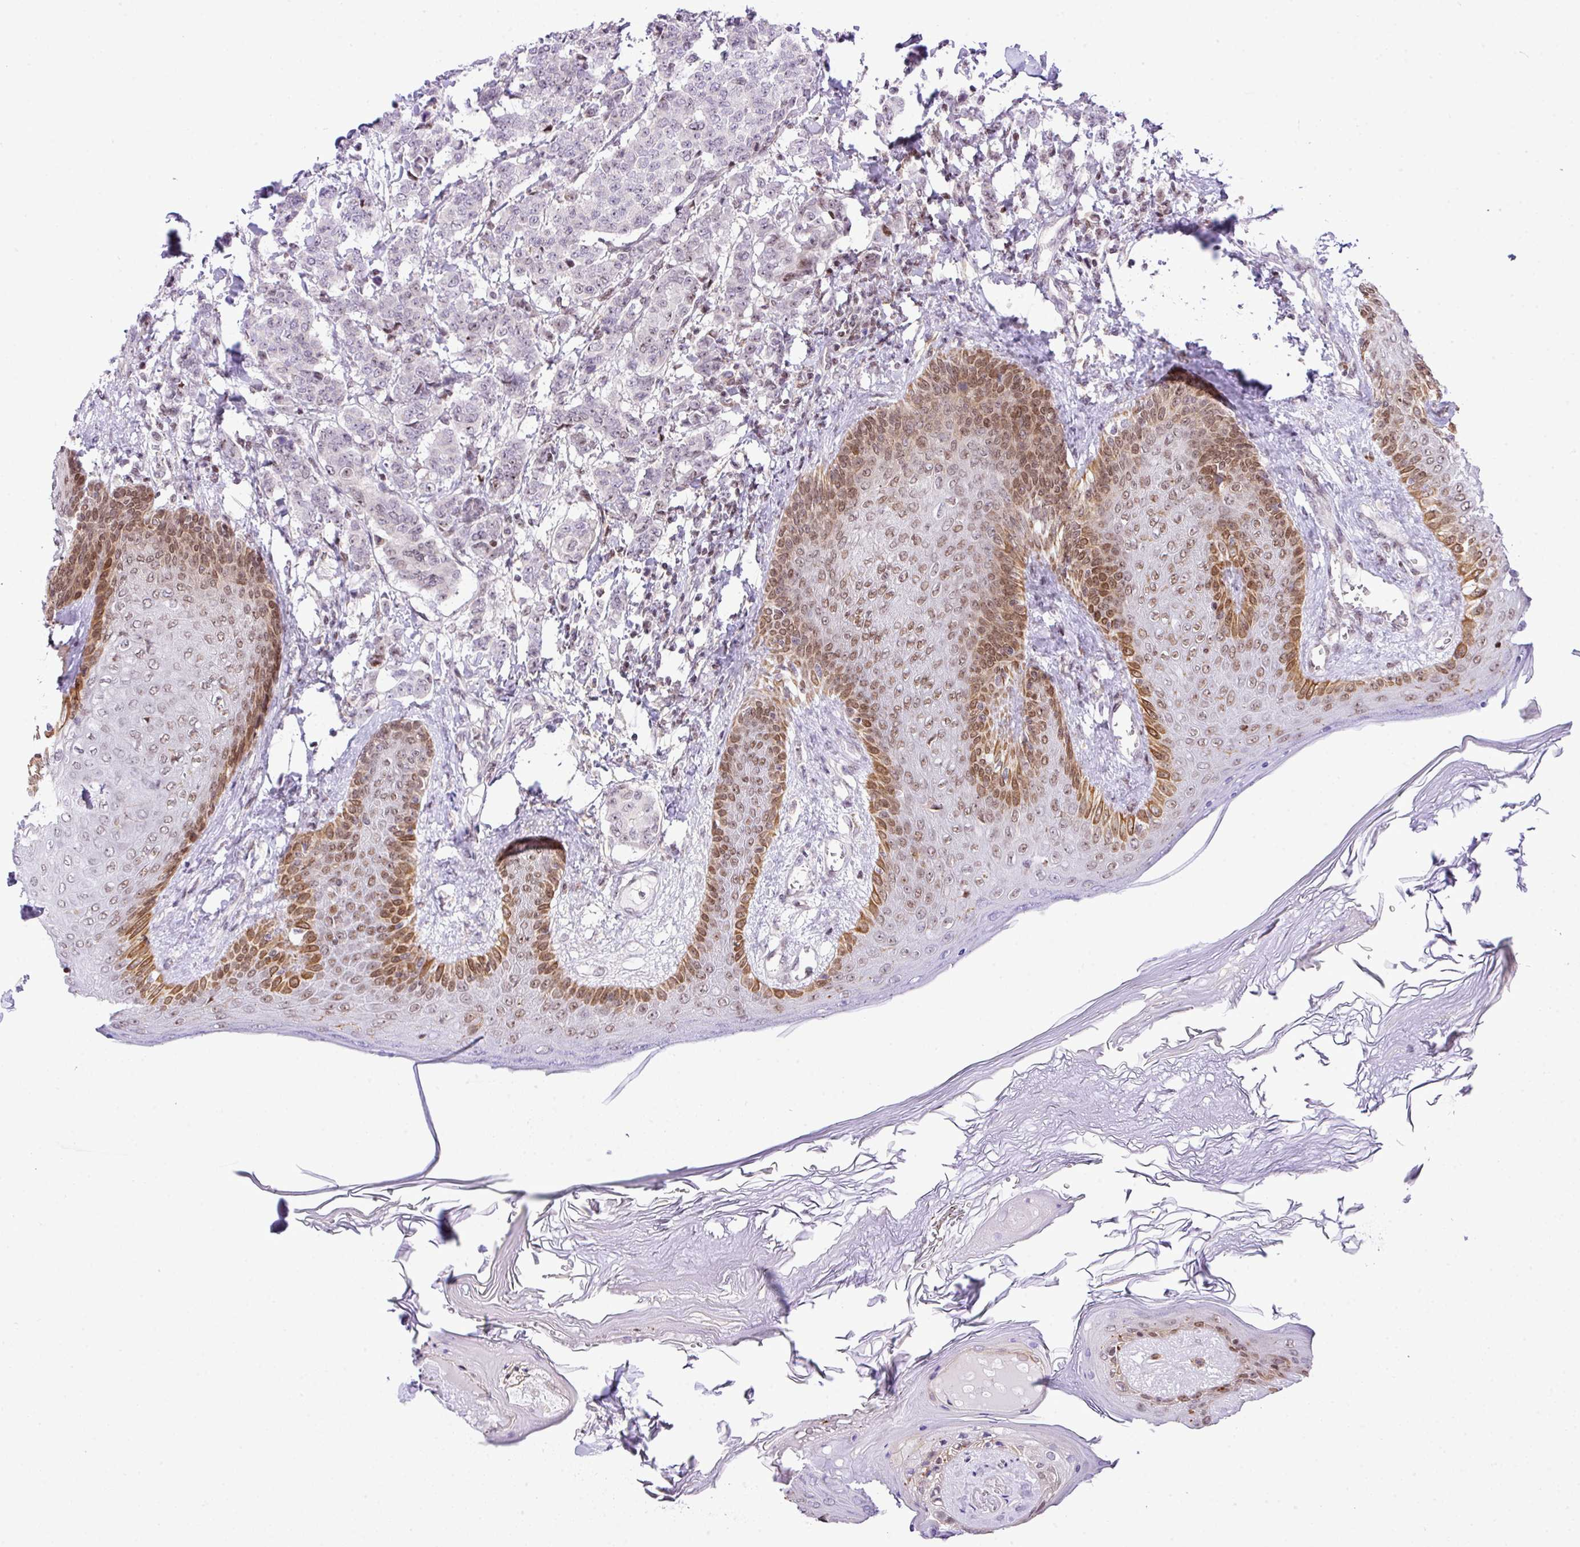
{"staining": {"intensity": "negative", "quantity": "none", "location": "none"}, "tissue": "breast cancer", "cell_type": "Tumor cells", "image_type": "cancer", "snomed": [{"axis": "morphology", "description": "Duct carcinoma"}, {"axis": "topography", "description": "Breast"}], "caption": "Breast cancer (invasive ductal carcinoma) was stained to show a protein in brown. There is no significant staining in tumor cells.", "gene": "CCDC137", "patient": {"sex": "female", "age": 40}}